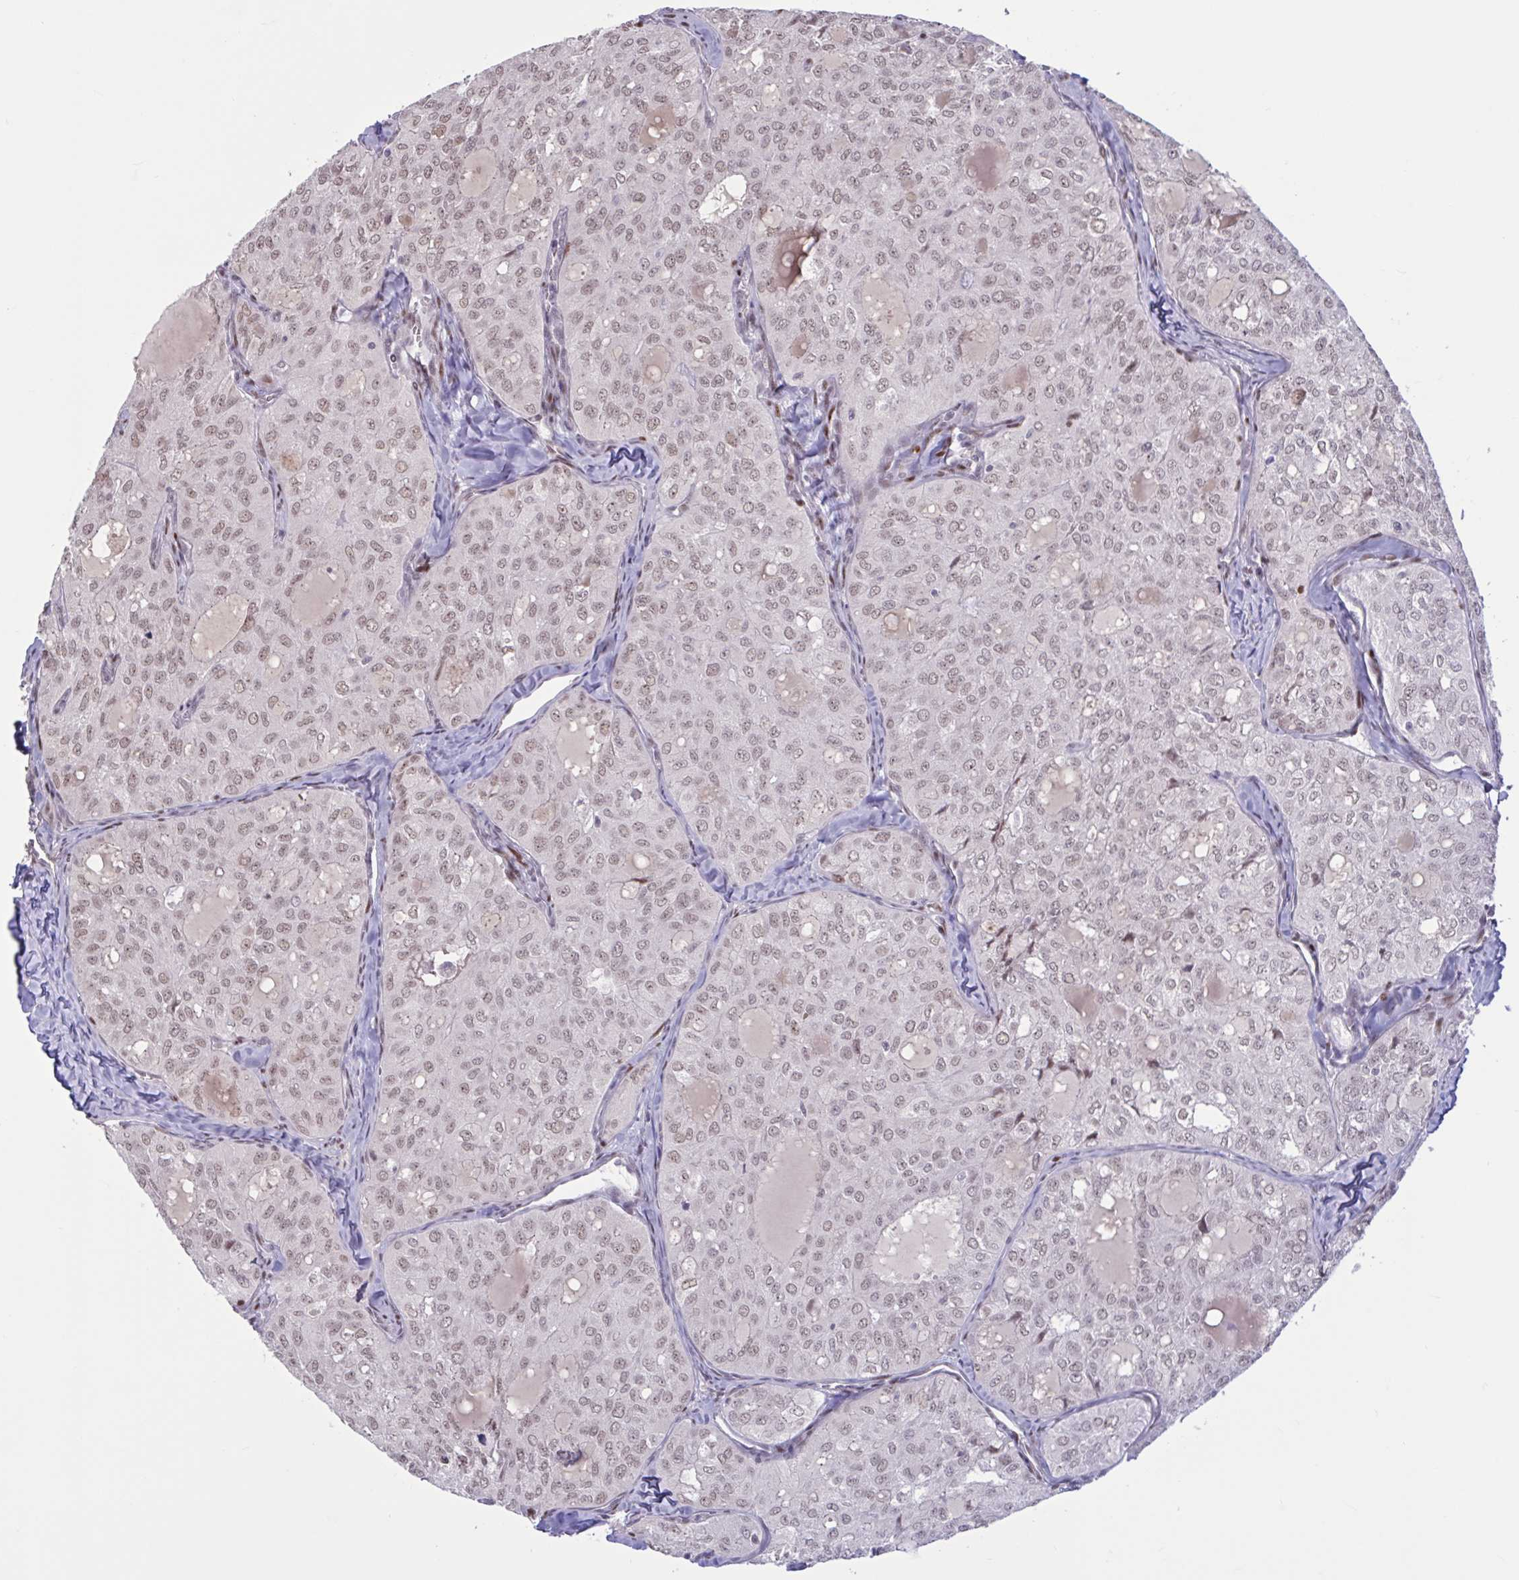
{"staining": {"intensity": "moderate", "quantity": ">75%", "location": "nuclear"}, "tissue": "thyroid cancer", "cell_type": "Tumor cells", "image_type": "cancer", "snomed": [{"axis": "morphology", "description": "Follicular adenoma carcinoma, NOS"}, {"axis": "topography", "description": "Thyroid gland"}], "caption": "Tumor cells show medium levels of moderate nuclear expression in approximately >75% of cells in human thyroid cancer.", "gene": "ZNF414", "patient": {"sex": "male", "age": 75}}